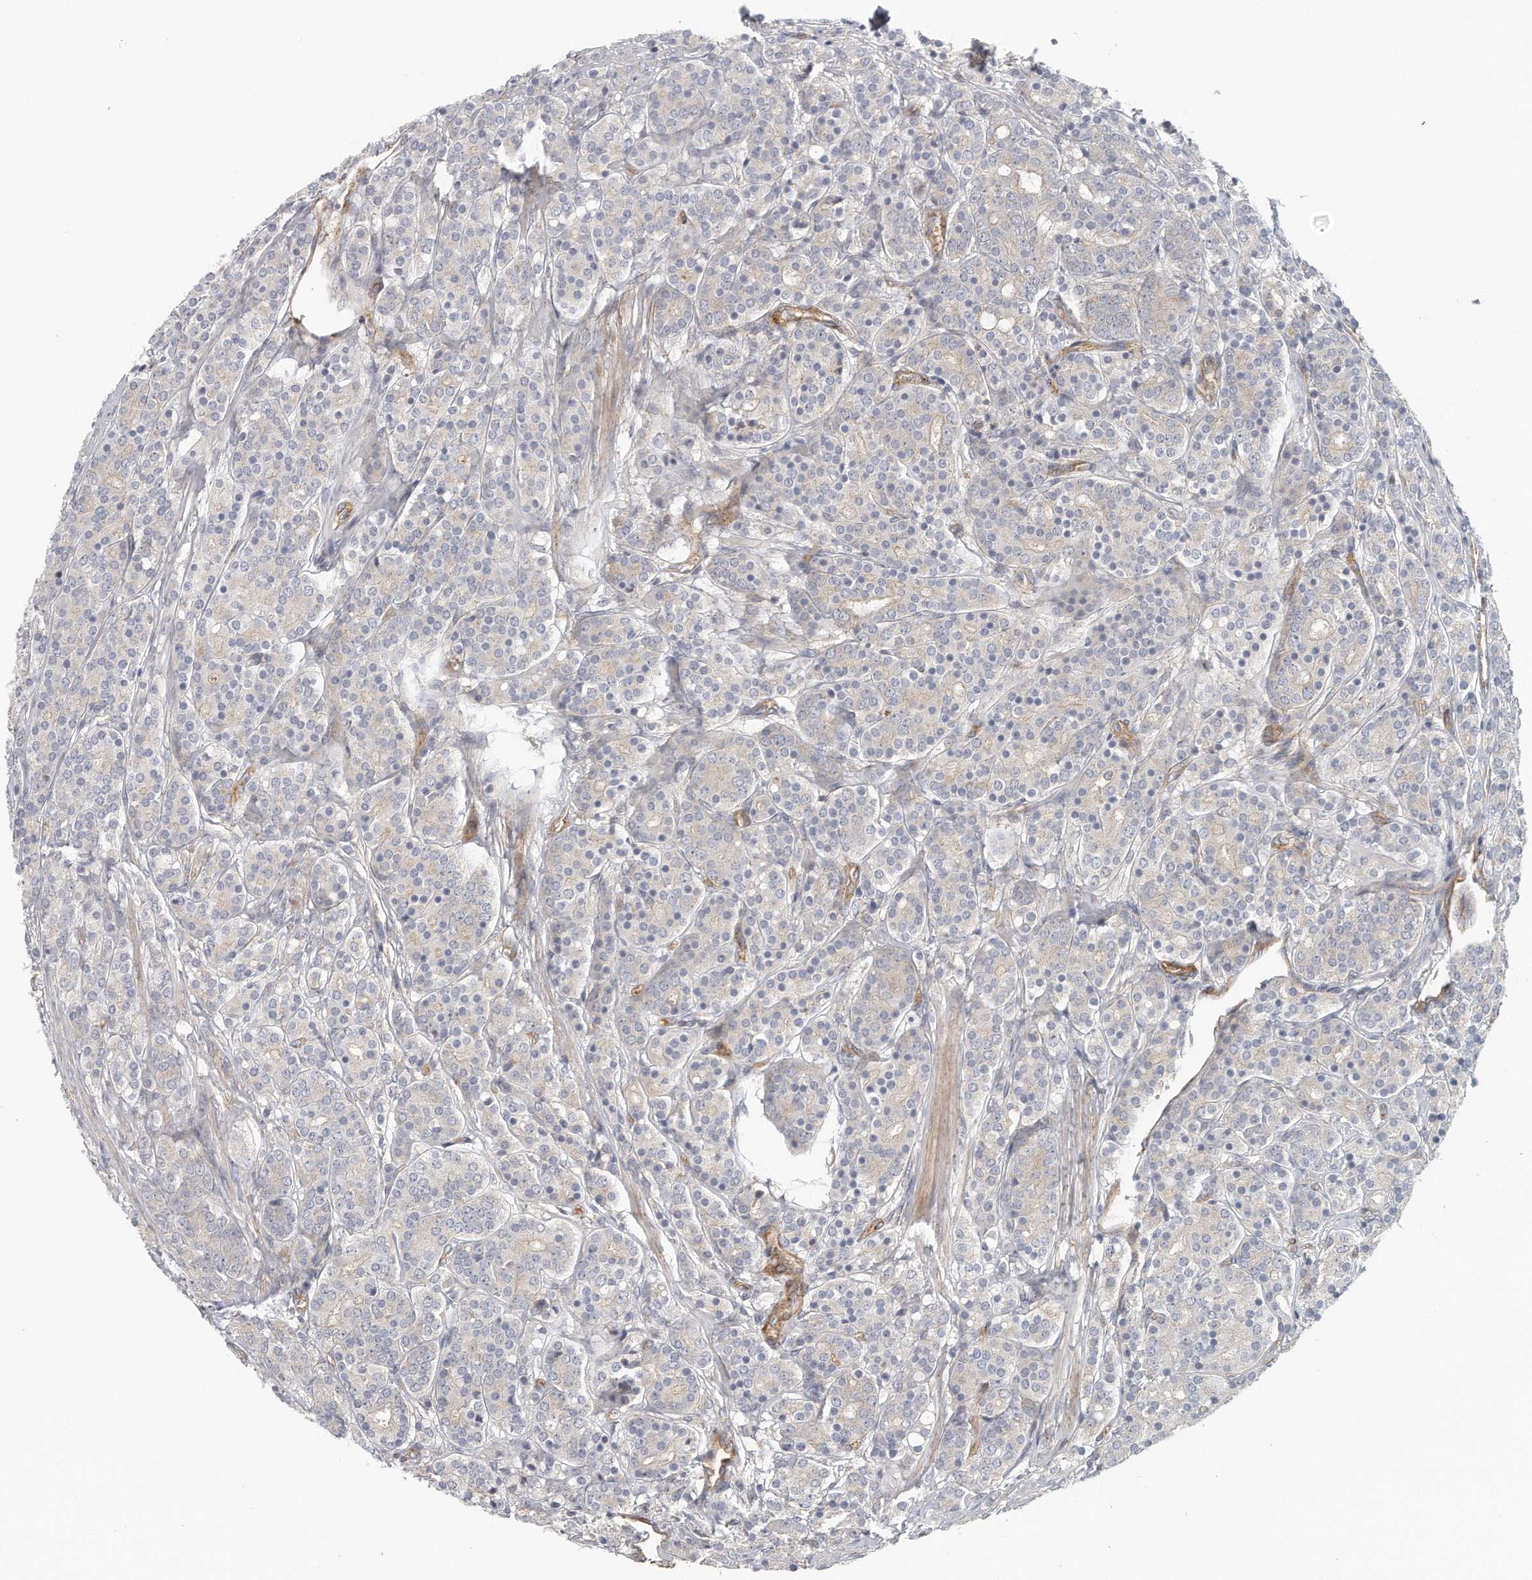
{"staining": {"intensity": "negative", "quantity": "none", "location": "none"}, "tissue": "prostate cancer", "cell_type": "Tumor cells", "image_type": "cancer", "snomed": [{"axis": "morphology", "description": "Adenocarcinoma, High grade"}, {"axis": "topography", "description": "Prostate"}], "caption": "Immunohistochemical staining of prostate cancer reveals no significant expression in tumor cells.", "gene": "MTERF4", "patient": {"sex": "male", "age": 62}}